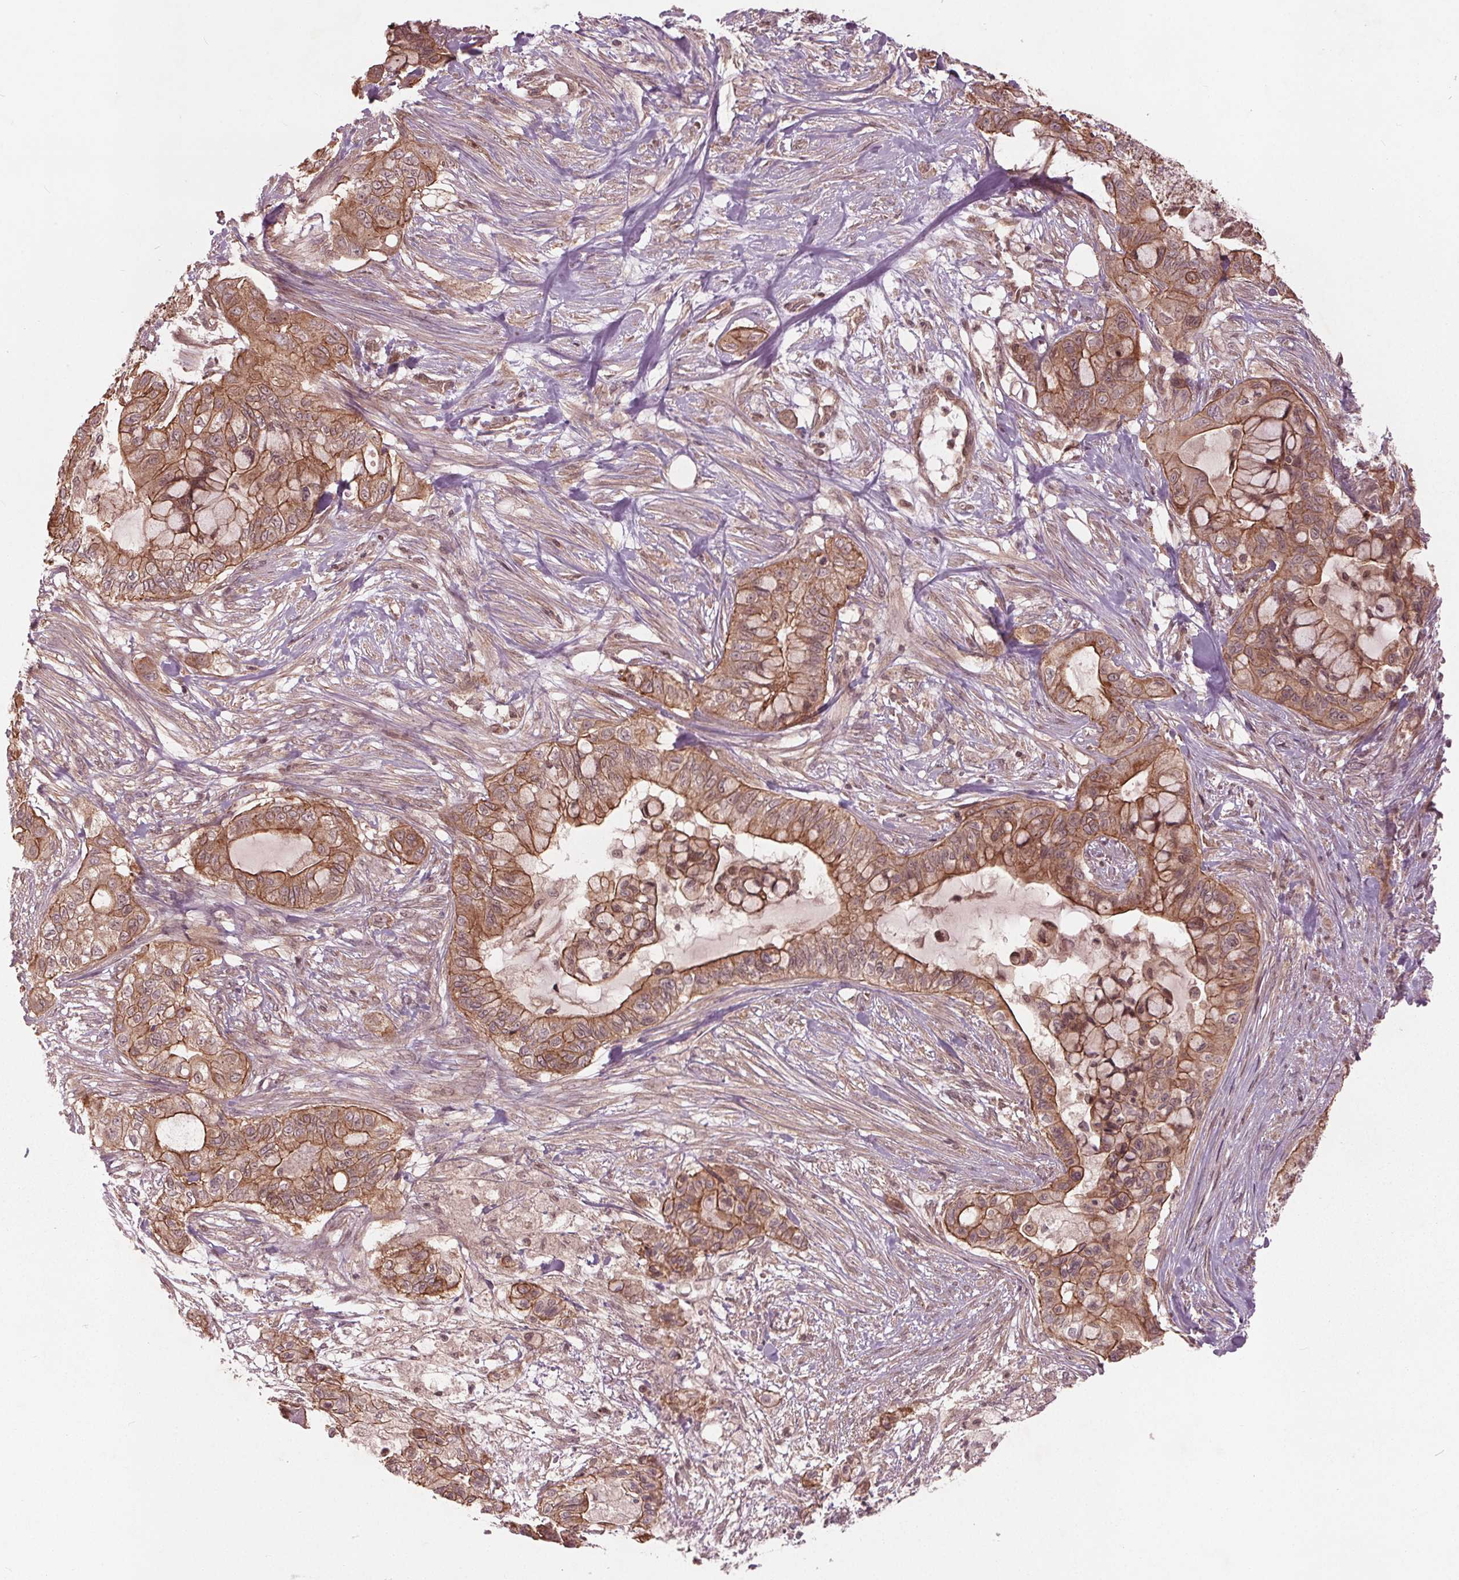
{"staining": {"intensity": "moderate", "quantity": ">75%", "location": "cytoplasmic/membranous"}, "tissue": "pancreatic cancer", "cell_type": "Tumor cells", "image_type": "cancer", "snomed": [{"axis": "morphology", "description": "Adenocarcinoma, NOS"}, {"axis": "topography", "description": "Pancreas"}], "caption": "The histopathology image reveals staining of pancreatic cancer (adenocarcinoma), revealing moderate cytoplasmic/membranous protein expression (brown color) within tumor cells.", "gene": "BTBD1", "patient": {"sex": "male", "age": 71}}